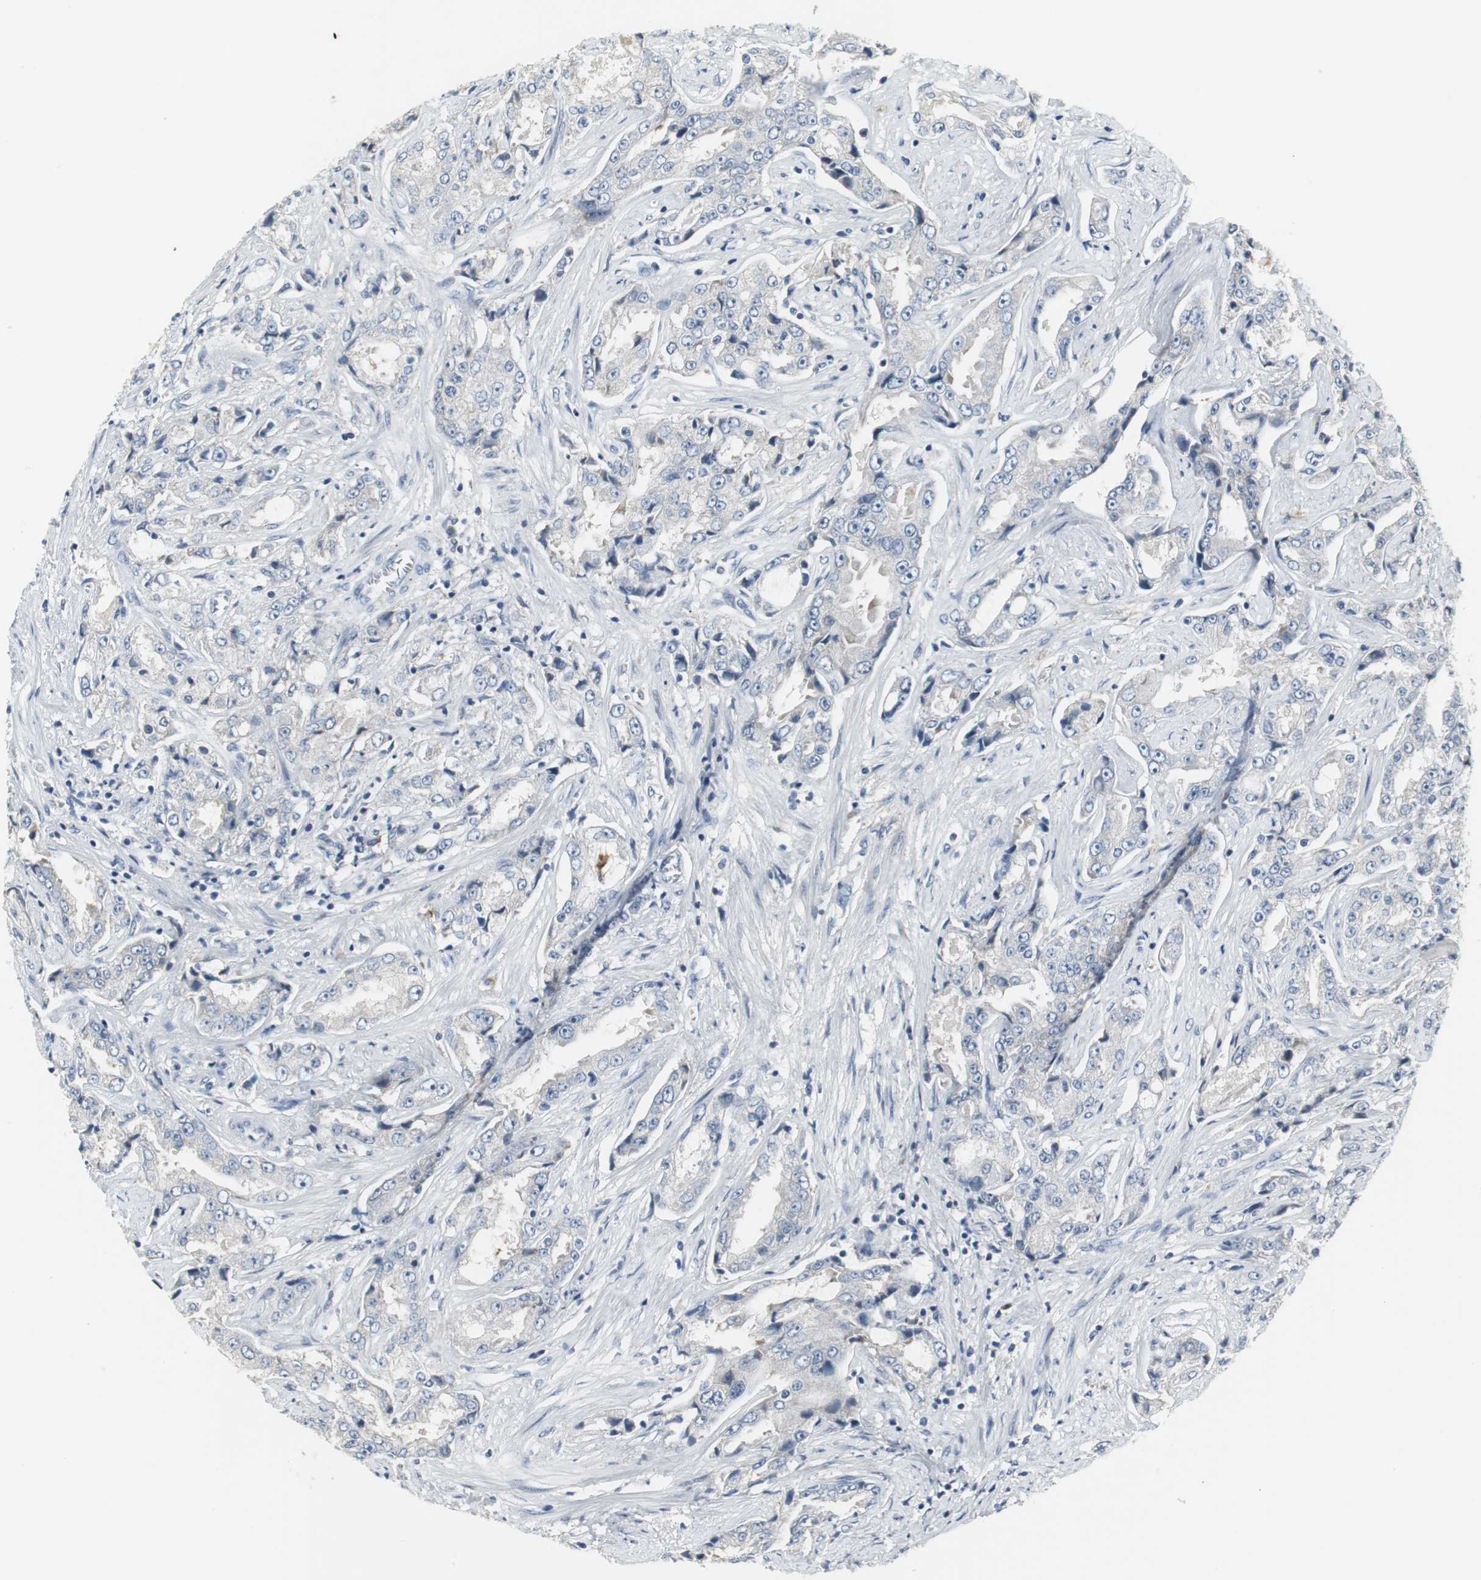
{"staining": {"intensity": "negative", "quantity": "none", "location": "none"}, "tissue": "prostate cancer", "cell_type": "Tumor cells", "image_type": "cancer", "snomed": [{"axis": "morphology", "description": "Adenocarcinoma, High grade"}, {"axis": "topography", "description": "Prostate"}], "caption": "Protein analysis of prostate cancer (adenocarcinoma (high-grade)) demonstrates no significant positivity in tumor cells. (Immunohistochemistry, brightfield microscopy, high magnification).", "gene": "SLC2A5", "patient": {"sex": "male", "age": 73}}